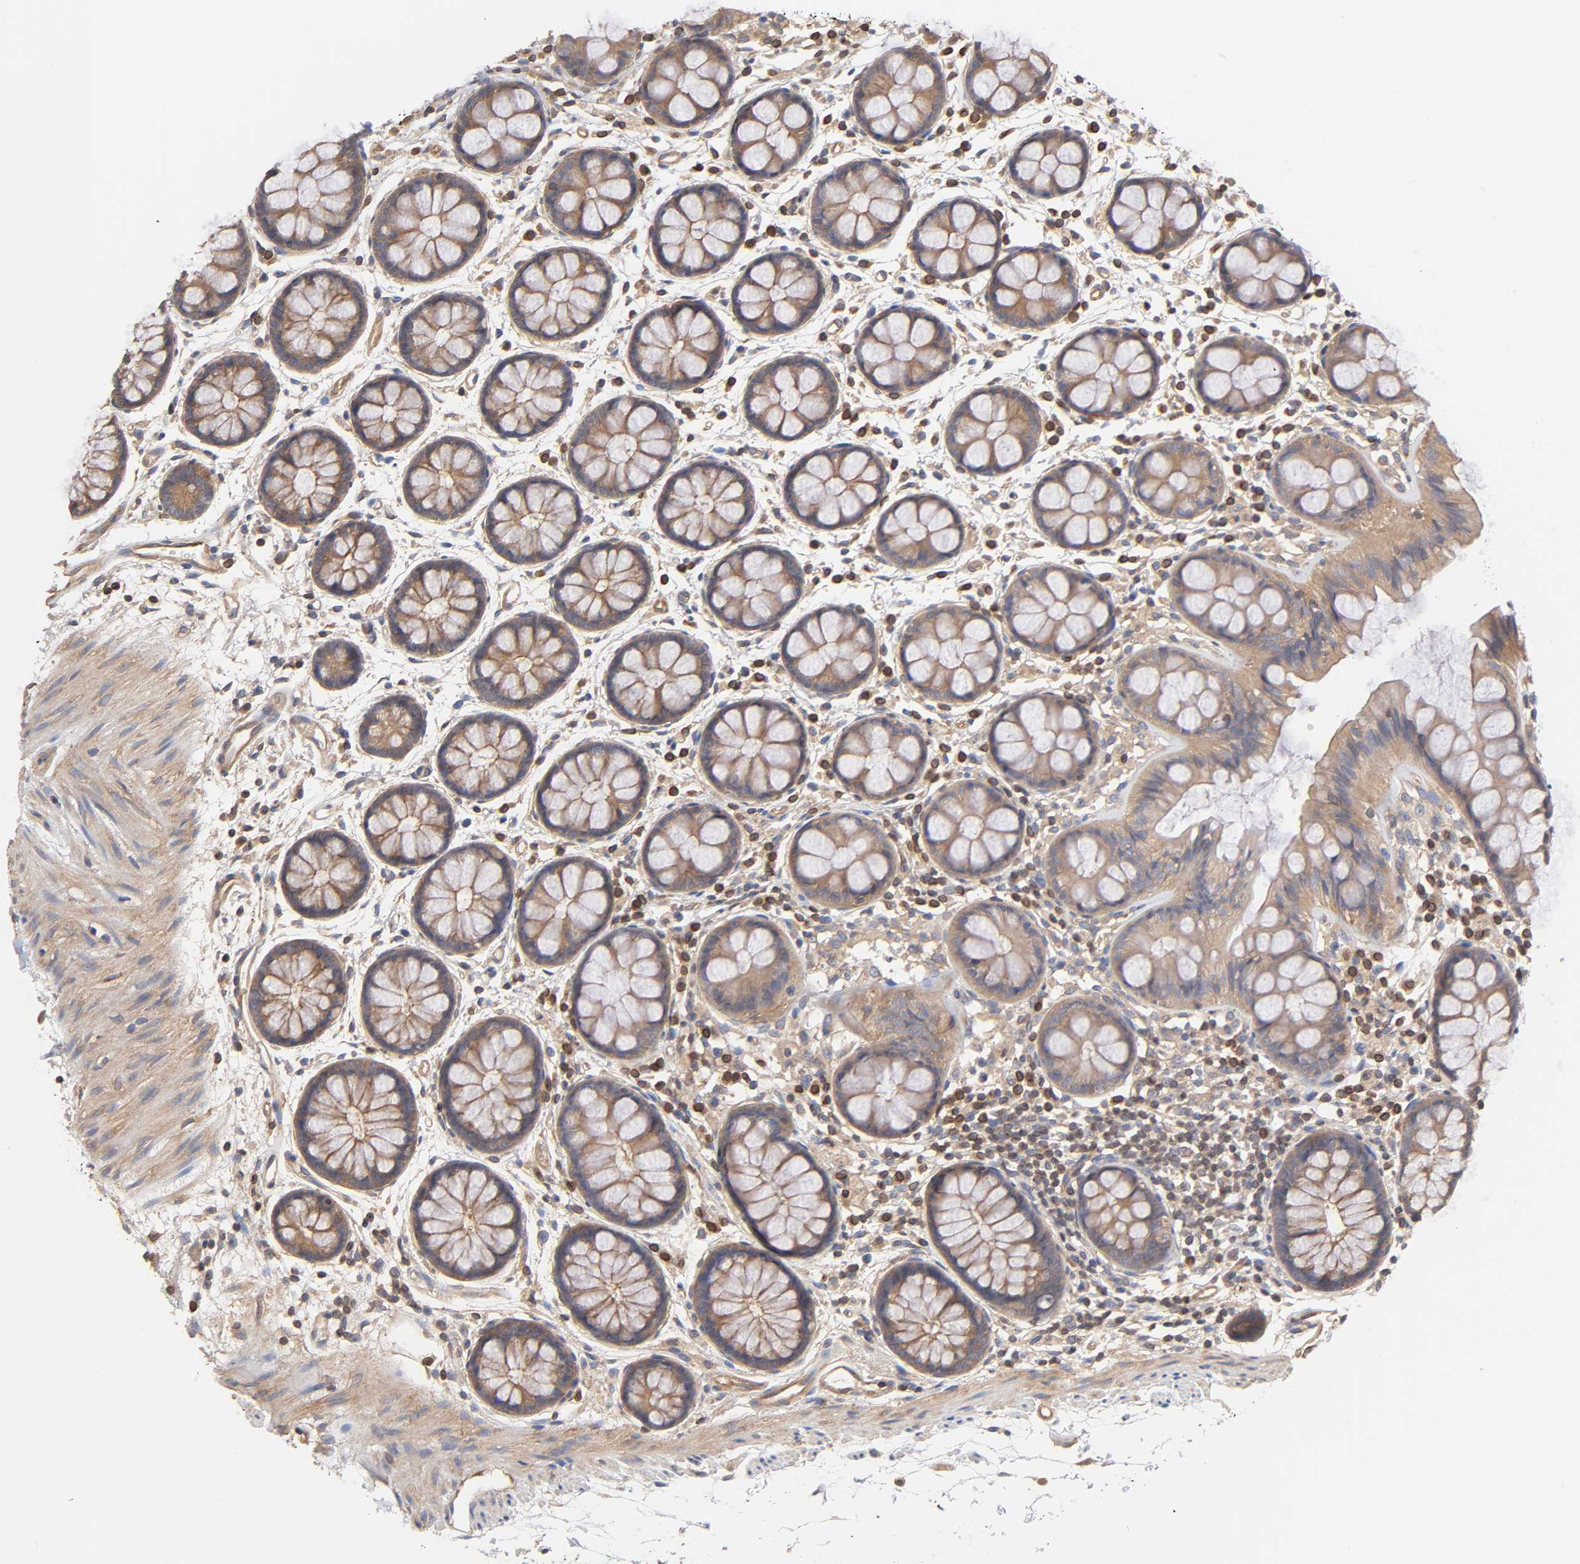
{"staining": {"intensity": "weak", "quantity": ">75%", "location": "cytoplasmic/membranous"}, "tissue": "rectum", "cell_type": "Glandular cells", "image_type": "normal", "snomed": [{"axis": "morphology", "description": "Normal tissue, NOS"}, {"axis": "topography", "description": "Rectum"}], "caption": "The histopathology image demonstrates staining of benign rectum, revealing weak cytoplasmic/membranous protein positivity (brown color) within glandular cells.", "gene": "STRN3", "patient": {"sex": "female", "age": 66}}